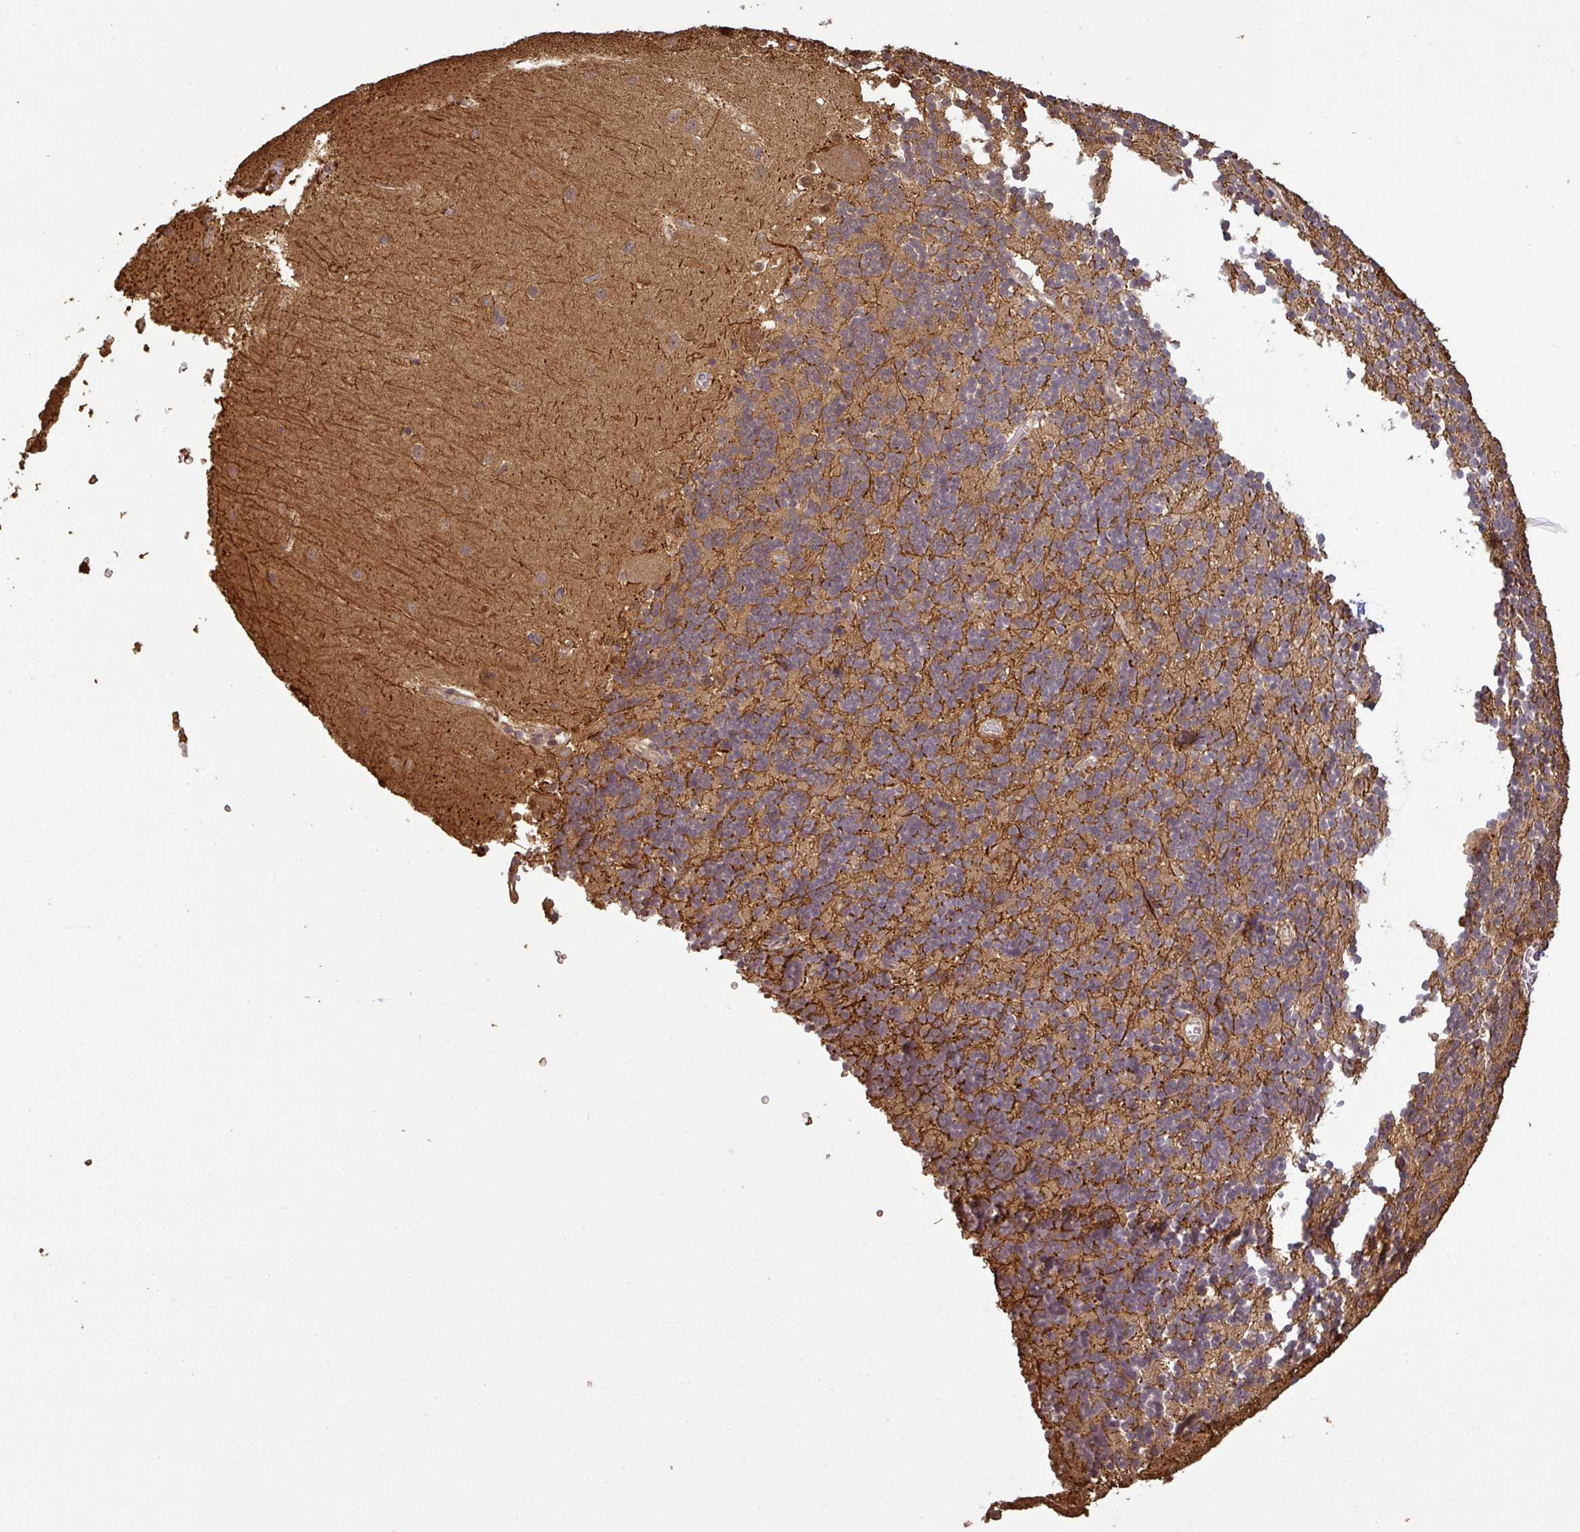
{"staining": {"intensity": "negative", "quantity": "none", "location": "none"}, "tissue": "cerebellum", "cell_type": "Cells in granular layer", "image_type": "normal", "snomed": [{"axis": "morphology", "description": "Normal tissue, NOS"}, {"axis": "topography", "description": "Cerebellum"}], "caption": "Immunohistochemistry image of normal cerebellum: human cerebellum stained with DAB (3,3'-diaminobenzidine) shows no significant protein expression in cells in granular layer.", "gene": "MAP3K6", "patient": {"sex": "male", "age": 54}}